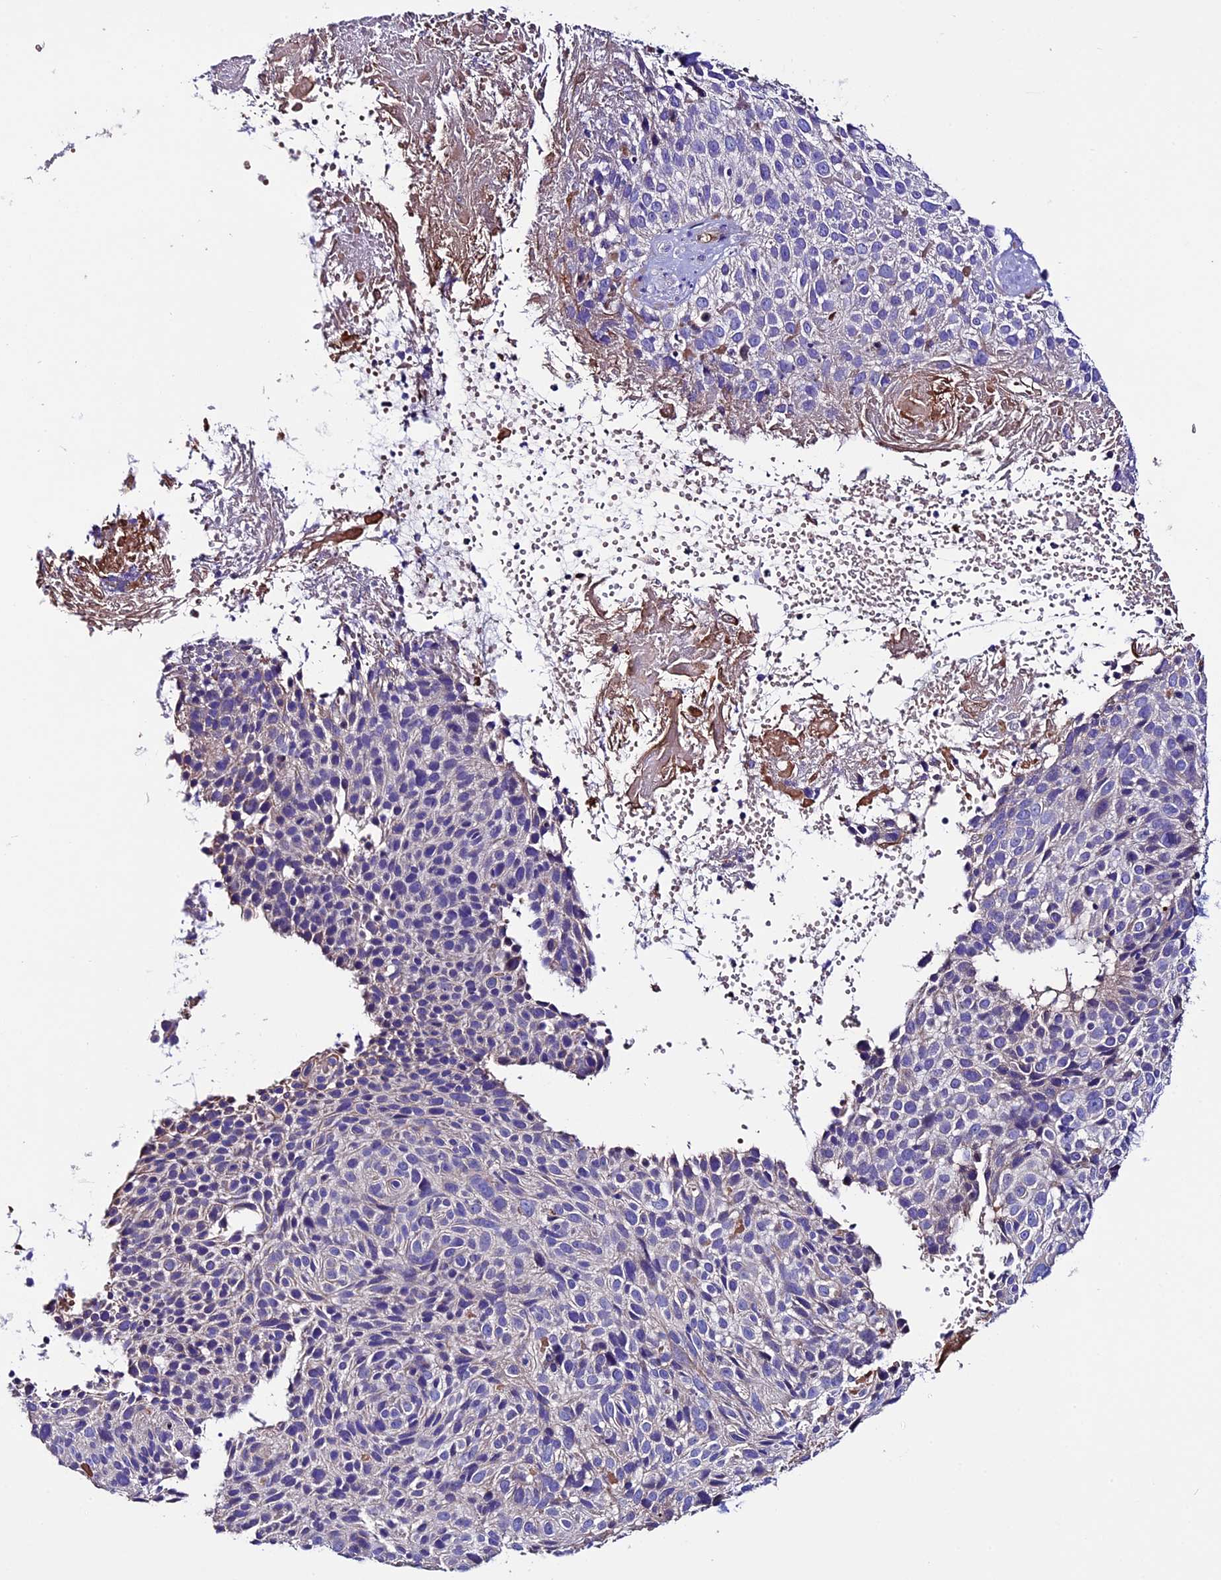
{"staining": {"intensity": "negative", "quantity": "none", "location": "none"}, "tissue": "cervical cancer", "cell_type": "Tumor cells", "image_type": "cancer", "snomed": [{"axis": "morphology", "description": "Squamous cell carcinoma, NOS"}, {"axis": "topography", "description": "Cervix"}], "caption": "There is no significant expression in tumor cells of cervical cancer (squamous cell carcinoma).", "gene": "TCP11L2", "patient": {"sex": "female", "age": 74}}